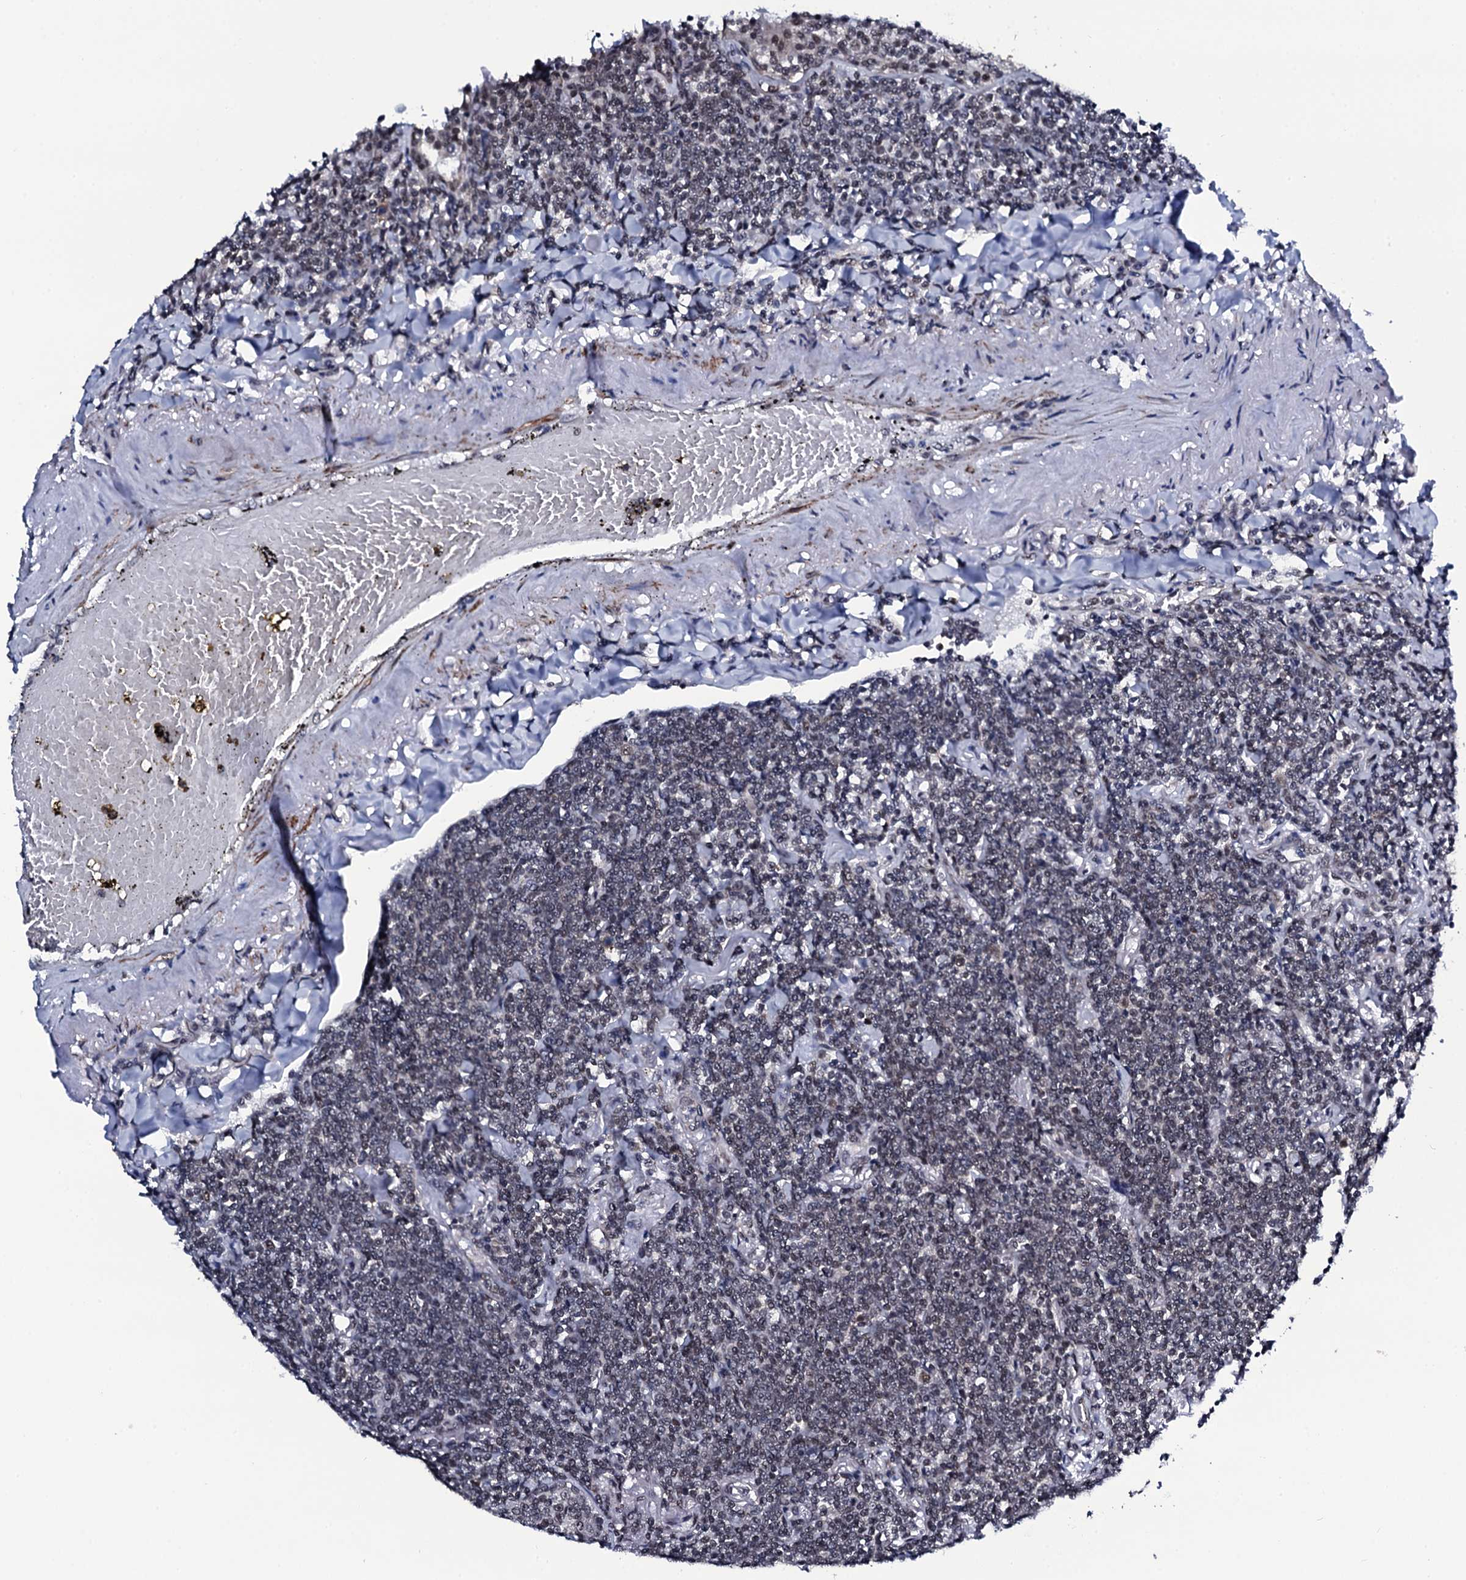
{"staining": {"intensity": "negative", "quantity": "none", "location": "none"}, "tissue": "lymphoma", "cell_type": "Tumor cells", "image_type": "cancer", "snomed": [{"axis": "morphology", "description": "Malignant lymphoma, non-Hodgkin's type, Low grade"}, {"axis": "topography", "description": "Lung"}], "caption": "Image shows no protein positivity in tumor cells of lymphoma tissue. Nuclei are stained in blue.", "gene": "CWC15", "patient": {"sex": "female", "age": 71}}